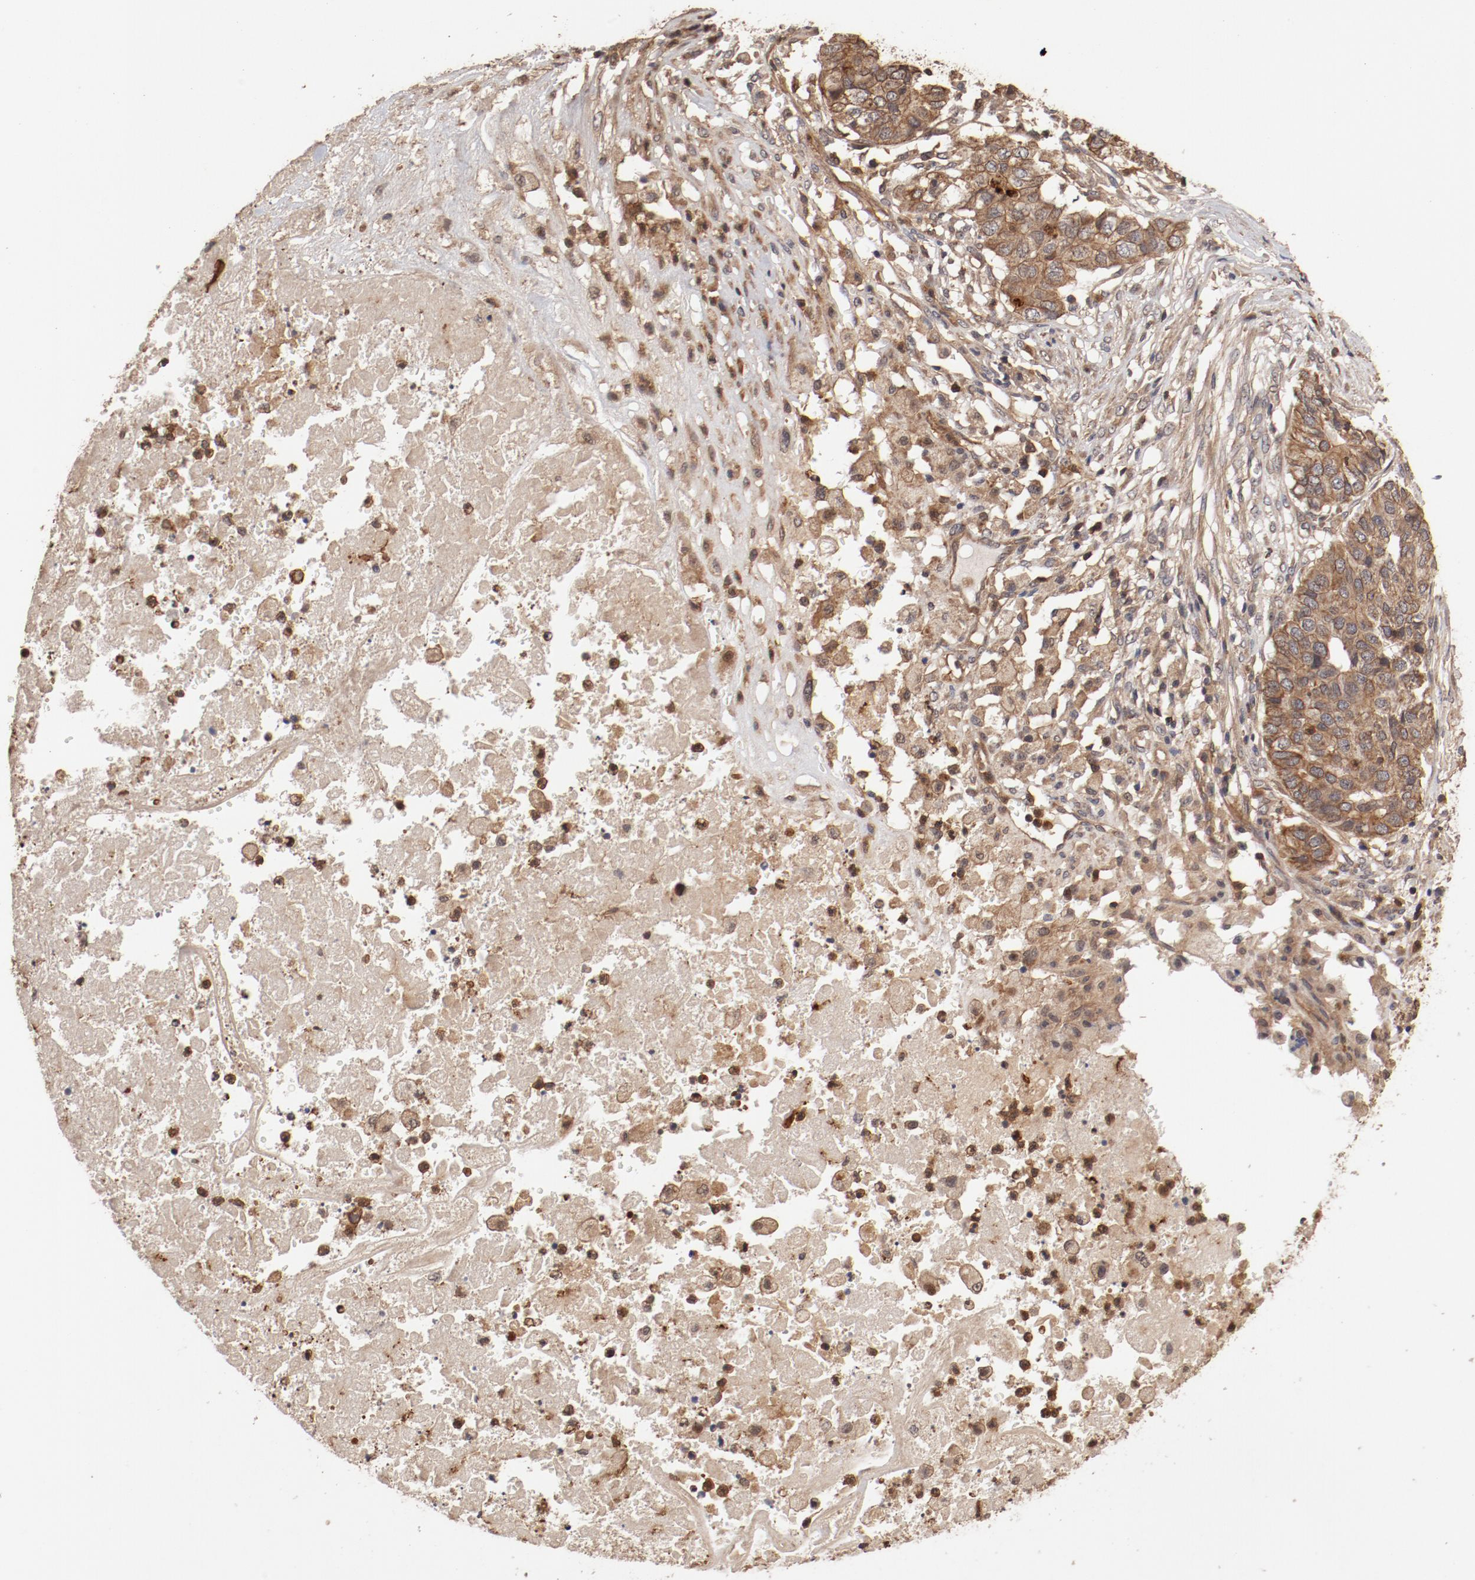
{"staining": {"intensity": "moderate", "quantity": ">75%", "location": "cytoplasmic/membranous"}, "tissue": "pancreatic cancer", "cell_type": "Tumor cells", "image_type": "cancer", "snomed": [{"axis": "morphology", "description": "Adenocarcinoma, NOS"}, {"axis": "topography", "description": "Pancreas"}], "caption": "Brown immunohistochemical staining in human pancreatic cancer shows moderate cytoplasmic/membranous positivity in about >75% of tumor cells. The protein of interest is shown in brown color, while the nuclei are stained blue.", "gene": "GUF1", "patient": {"sex": "male", "age": 50}}